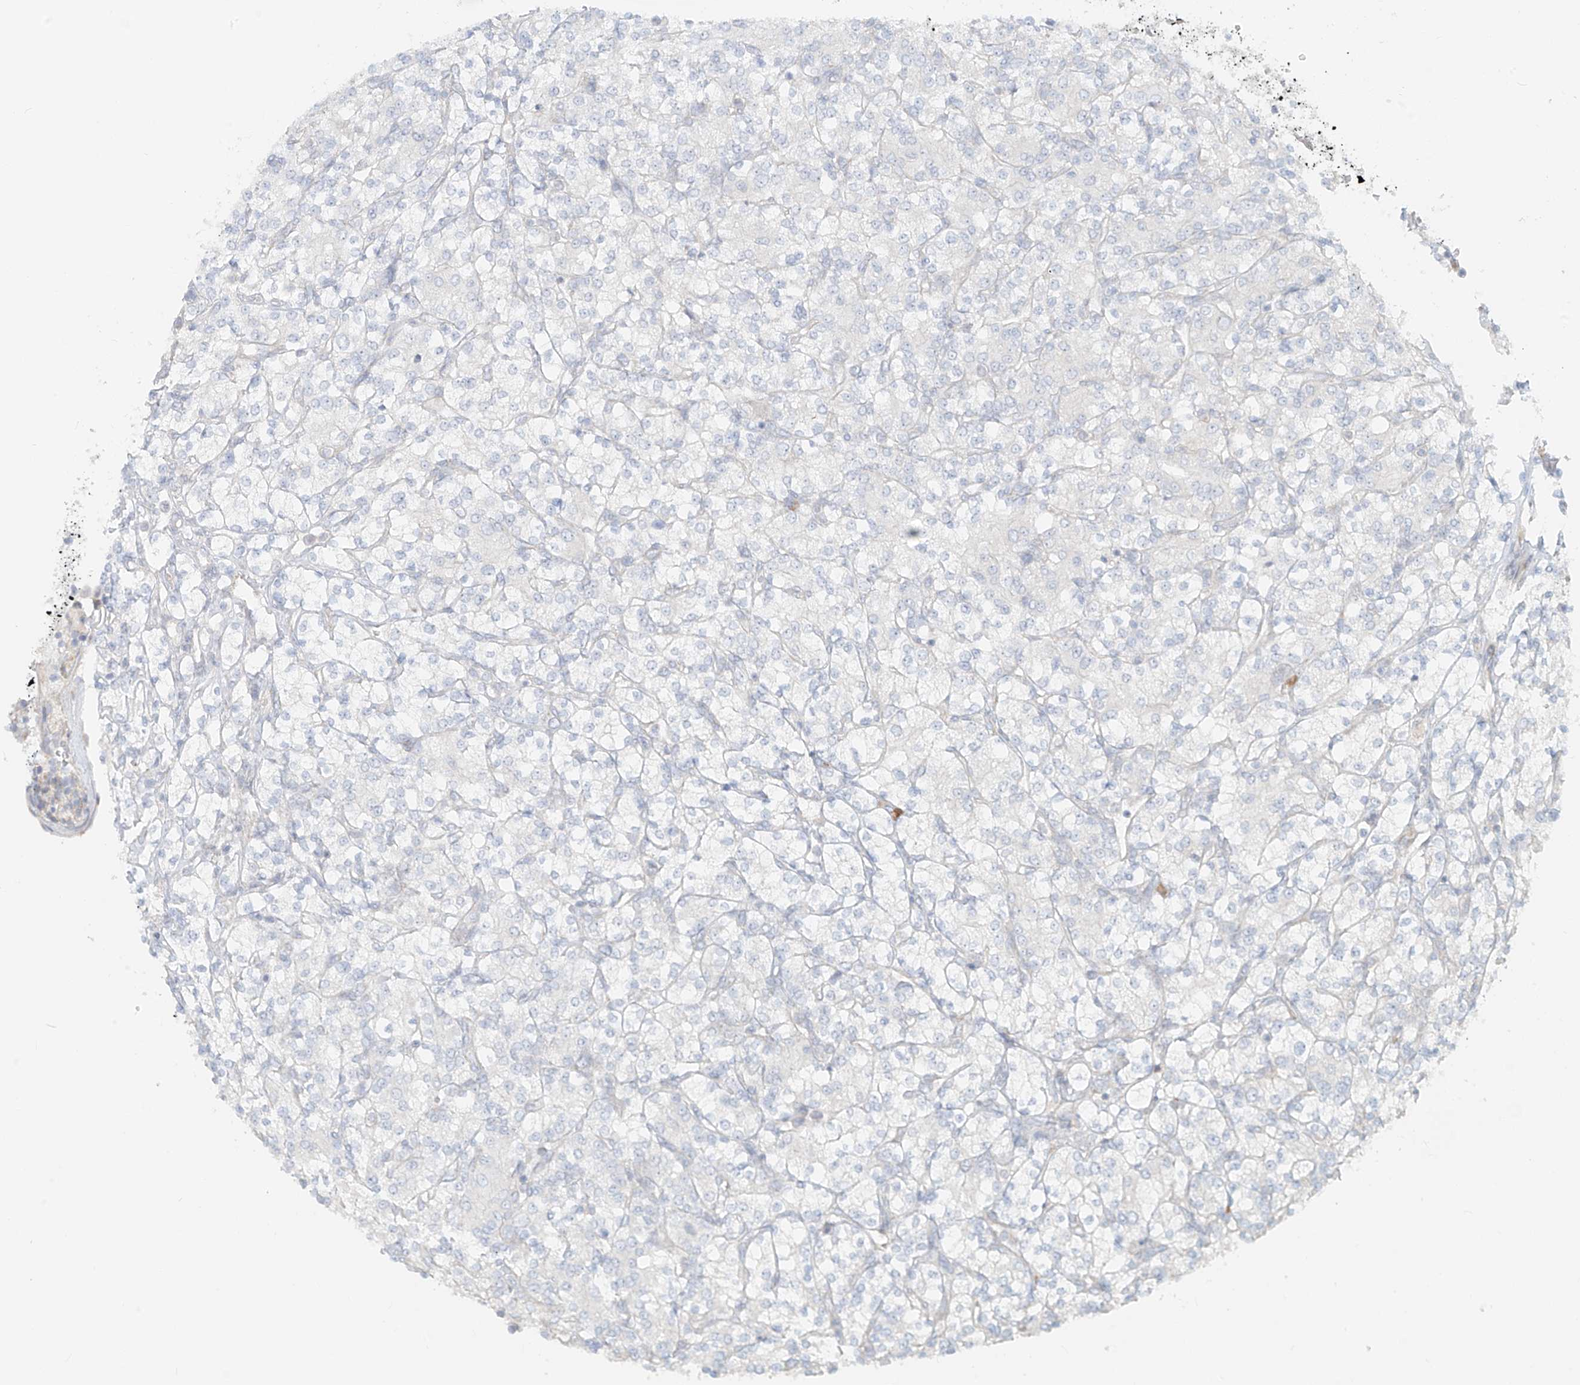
{"staining": {"intensity": "negative", "quantity": "none", "location": "none"}, "tissue": "renal cancer", "cell_type": "Tumor cells", "image_type": "cancer", "snomed": [{"axis": "morphology", "description": "Adenocarcinoma, NOS"}, {"axis": "topography", "description": "Kidney"}], "caption": "DAB (3,3'-diaminobenzidine) immunohistochemical staining of renal cancer demonstrates no significant expression in tumor cells.", "gene": "UST", "patient": {"sex": "male", "age": 77}}